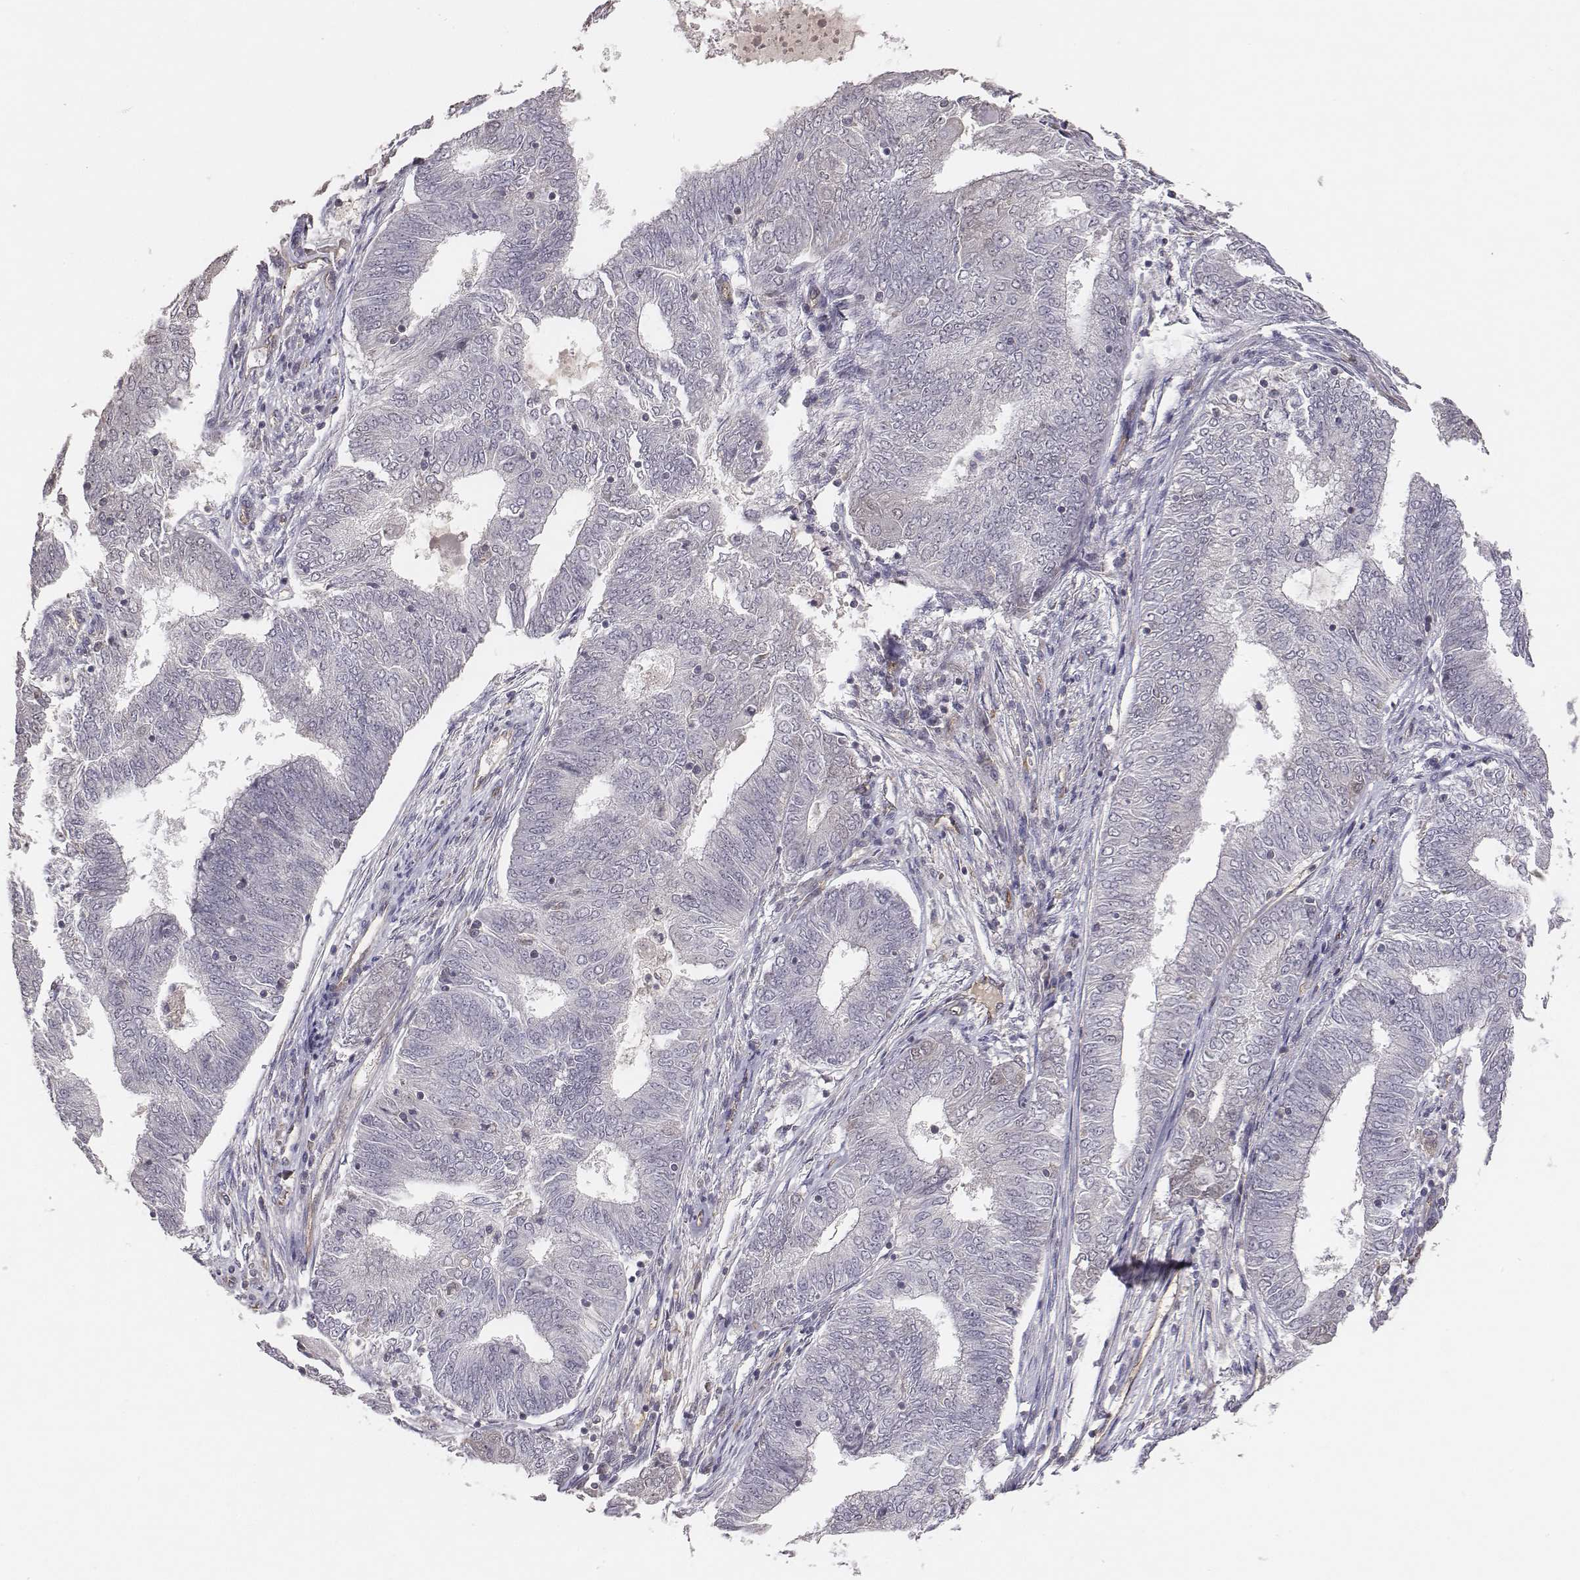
{"staining": {"intensity": "negative", "quantity": "none", "location": "none"}, "tissue": "endometrial cancer", "cell_type": "Tumor cells", "image_type": "cancer", "snomed": [{"axis": "morphology", "description": "Adenocarcinoma, NOS"}, {"axis": "topography", "description": "Endometrium"}], "caption": "Tumor cells show no significant protein positivity in endometrial cancer (adenocarcinoma). Brightfield microscopy of immunohistochemistry (IHC) stained with DAB (brown) and hematoxylin (blue), captured at high magnification.", "gene": "PTPRG", "patient": {"sex": "female", "age": 62}}